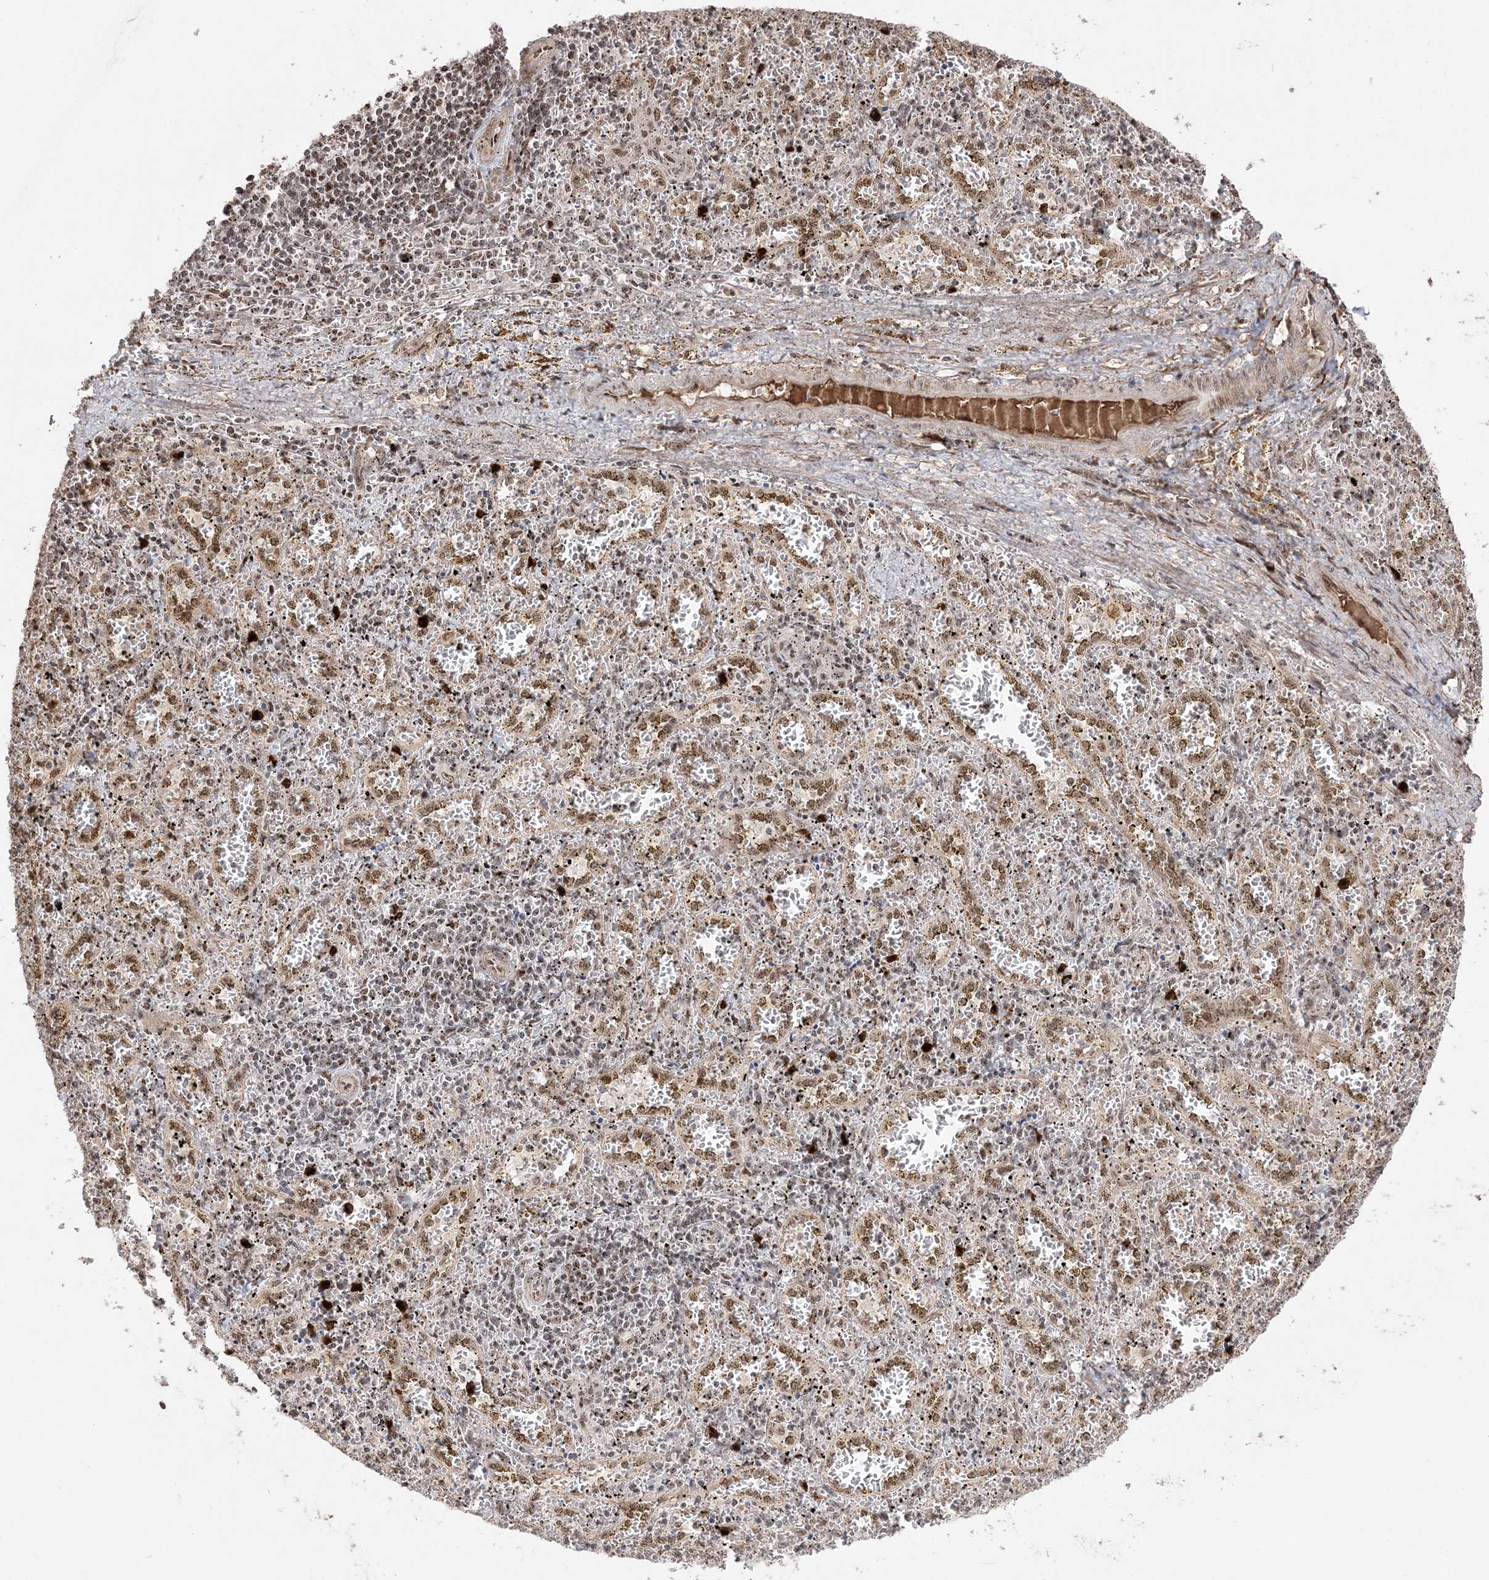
{"staining": {"intensity": "moderate", "quantity": "25%-75%", "location": "nuclear"}, "tissue": "spleen", "cell_type": "Cells in red pulp", "image_type": "normal", "snomed": [{"axis": "morphology", "description": "Normal tissue, NOS"}, {"axis": "topography", "description": "Spleen"}], "caption": "The histopathology image demonstrates immunohistochemical staining of benign spleen. There is moderate nuclear staining is present in about 25%-75% of cells in red pulp. (DAB = brown stain, brightfield microscopy at high magnification).", "gene": "RBM17", "patient": {"sex": "male", "age": 11}}